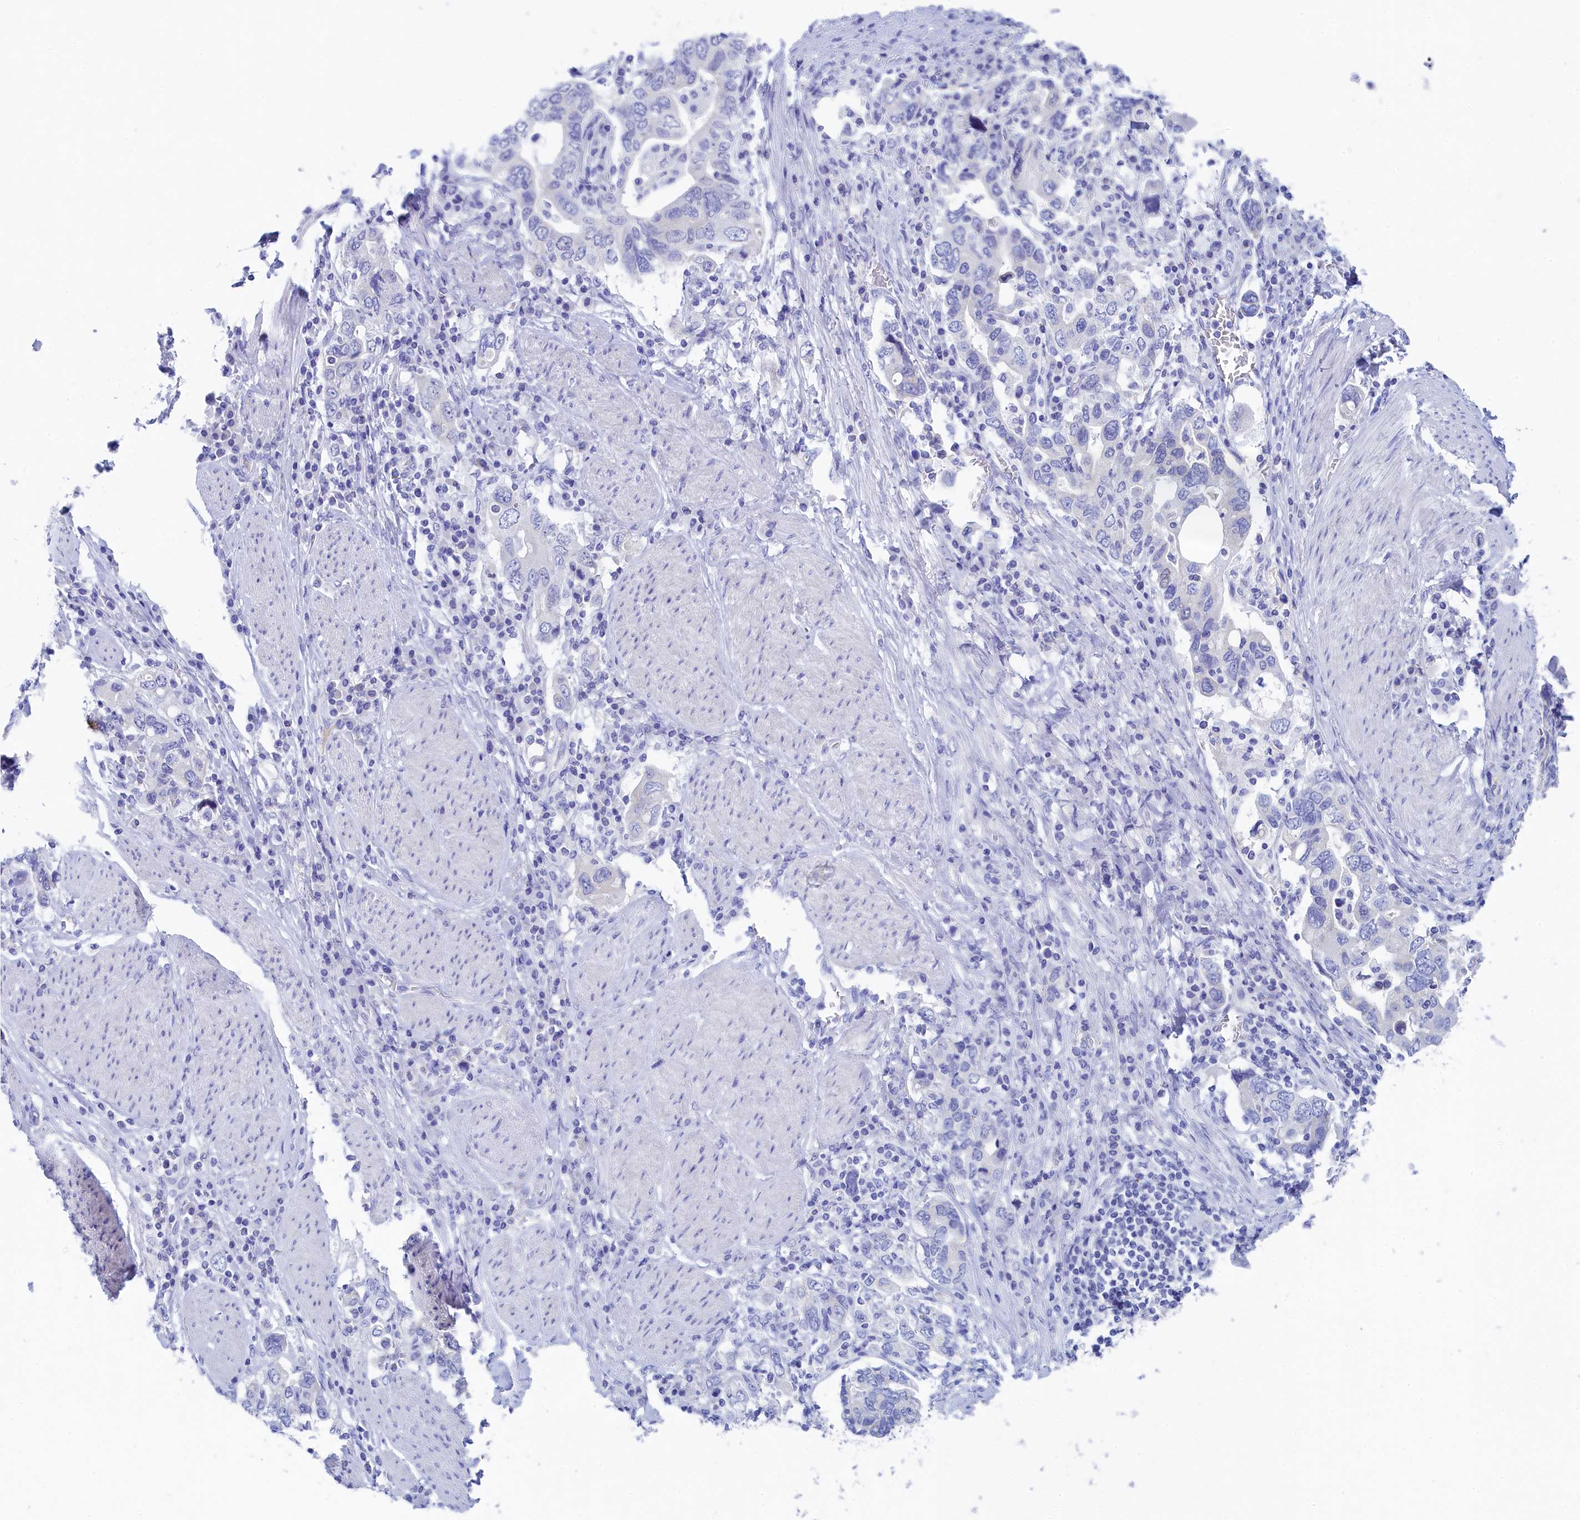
{"staining": {"intensity": "negative", "quantity": "none", "location": "none"}, "tissue": "stomach cancer", "cell_type": "Tumor cells", "image_type": "cancer", "snomed": [{"axis": "morphology", "description": "Adenocarcinoma, NOS"}, {"axis": "topography", "description": "Stomach, upper"}], "caption": "High magnification brightfield microscopy of adenocarcinoma (stomach) stained with DAB (brown) and counterstained with hematoxylin (blue): tumor cells show no significant positivity.", "gene": "TRIM10", "patient": {"sex": "male", "age": 62}}